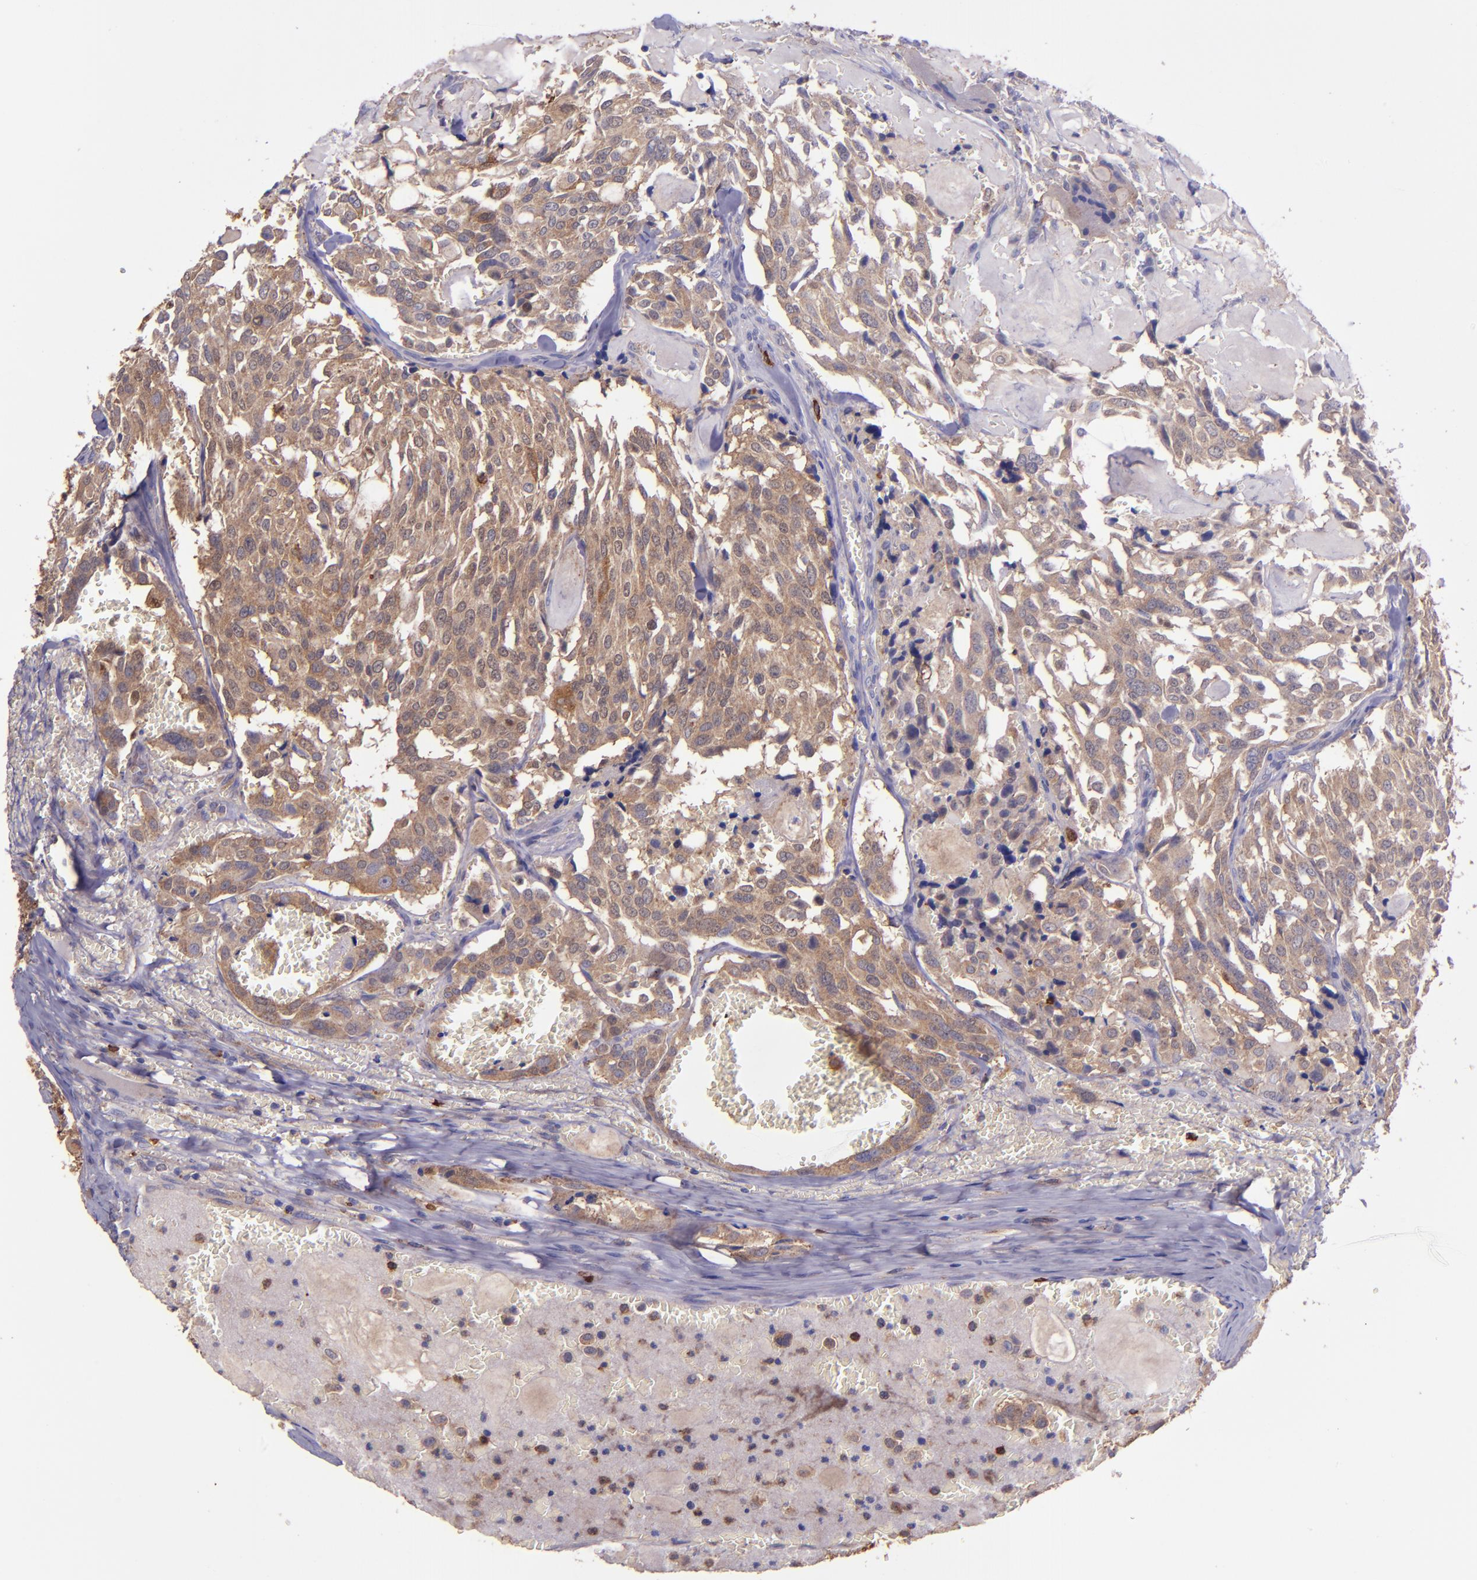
{"staining": {"intensity": "moderate", "quantity": ">75%", "location": "cytoplasmic/membranous"}, "tissue": "thyroid cancer", "cell_type": "Tumor cells", "image_type": "cancer", "snomed": [{"axis": "morphology", "description": "Carcinoma, NOS"}, {"axis": "morphology", "description": "Carcinoid, malignant, NOS"}, {"axis": "topography", "description": "Thyroid gland"}], "caption": "DAB (3,3'-diaminobenzidine) immunohistochemical staining of human thyroid cancer reveals moderate cytoplasmic/membranous protein expression in about >75% of tumor cells.", "gene": "WASHC1", "patient": {"sex": "male", "age": 33}}